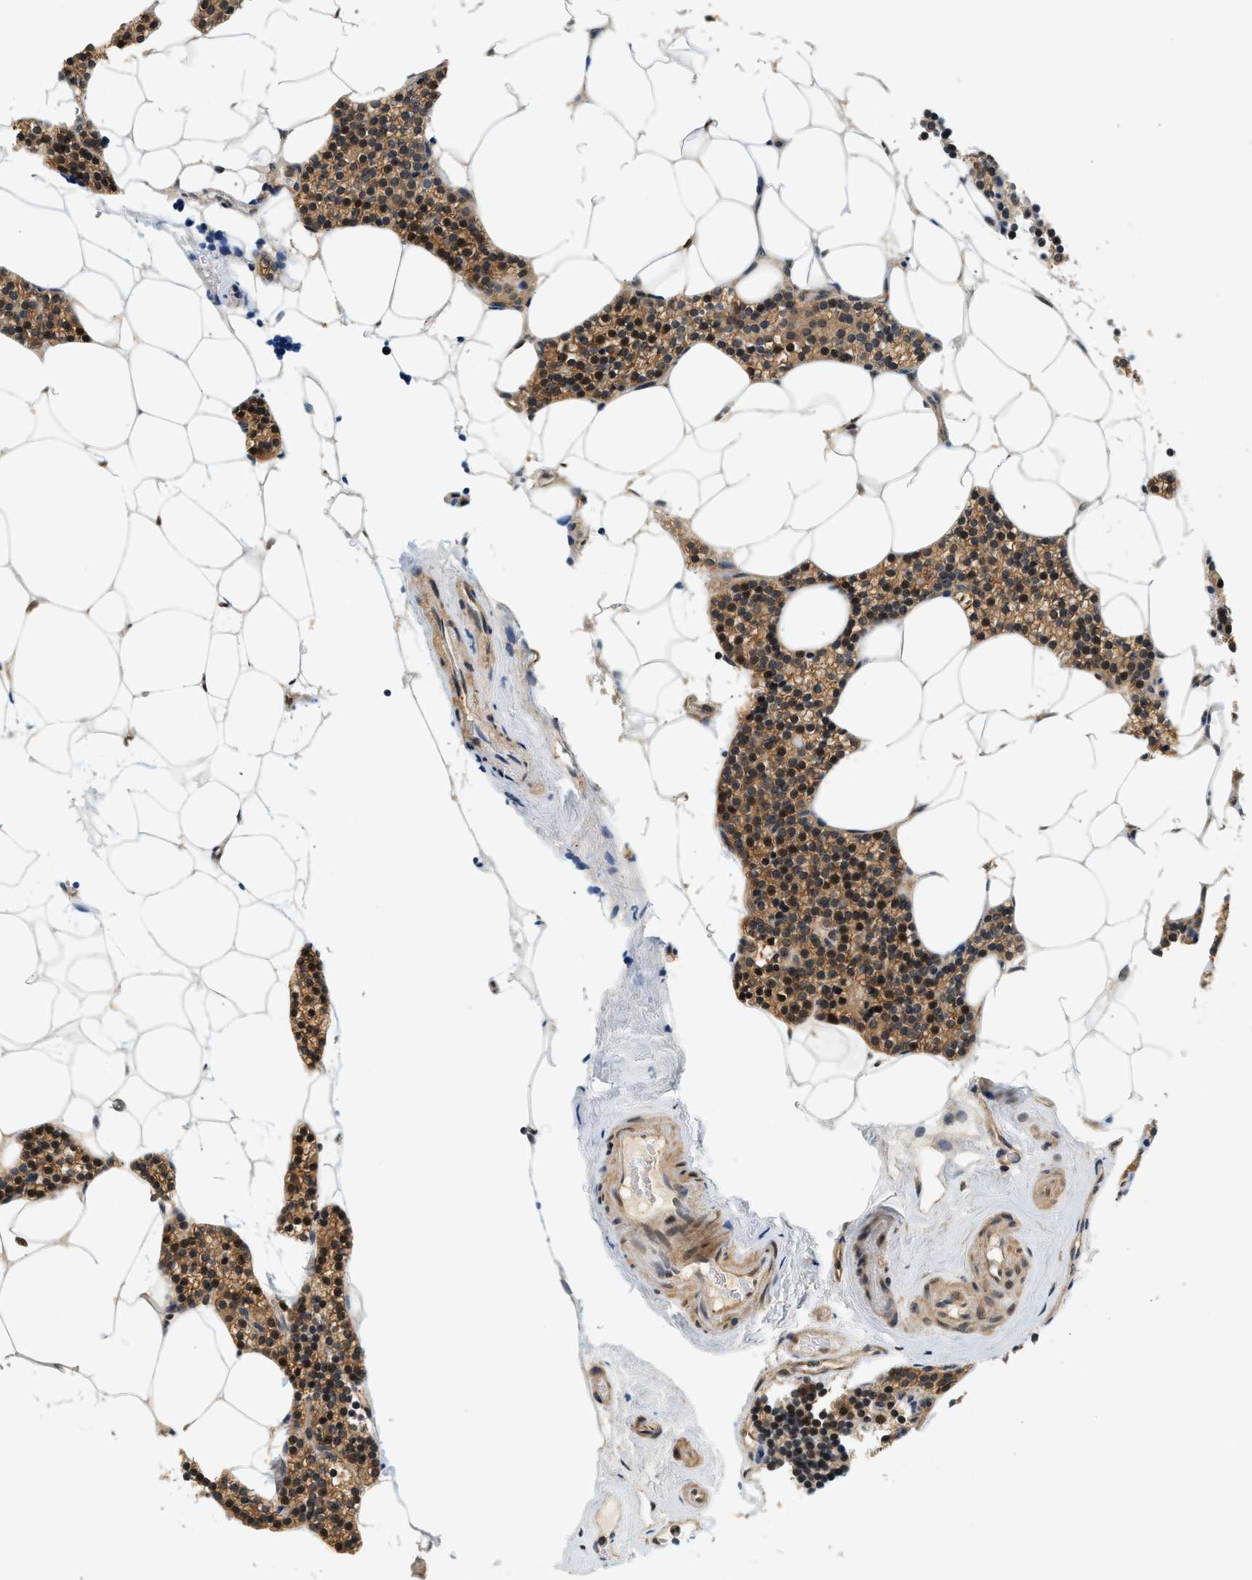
{"staining": {"intensity": "strong", "quantity": ">75%", "location": "cytoplasmic/membranous,nuclear"}, "tissue": "parathyroid gland", "cell_type": "Glandular cells", "image_type": "normal", "snomed": [{"axis": "morphology", "description": "Normal tissue, NOS"}, {"axis": "morphology", "description": "Adenoma, NOS"}, {"axis": "topography", "description": "Parathyroid gland"}], "caption": "High-magnification brightfield microscopy of normal parathyroid gland stained with DAB (3,3'-diaminobenzidine) (brown) and counterstained with hematoxylin (blue). glandular cells exhibit strong cytoplasmic/membranous,nuclear expression is appreciated in approximately>75% of cells.", "gene": "PSMD3", "patient": {"sex": "female", "age": 70}}